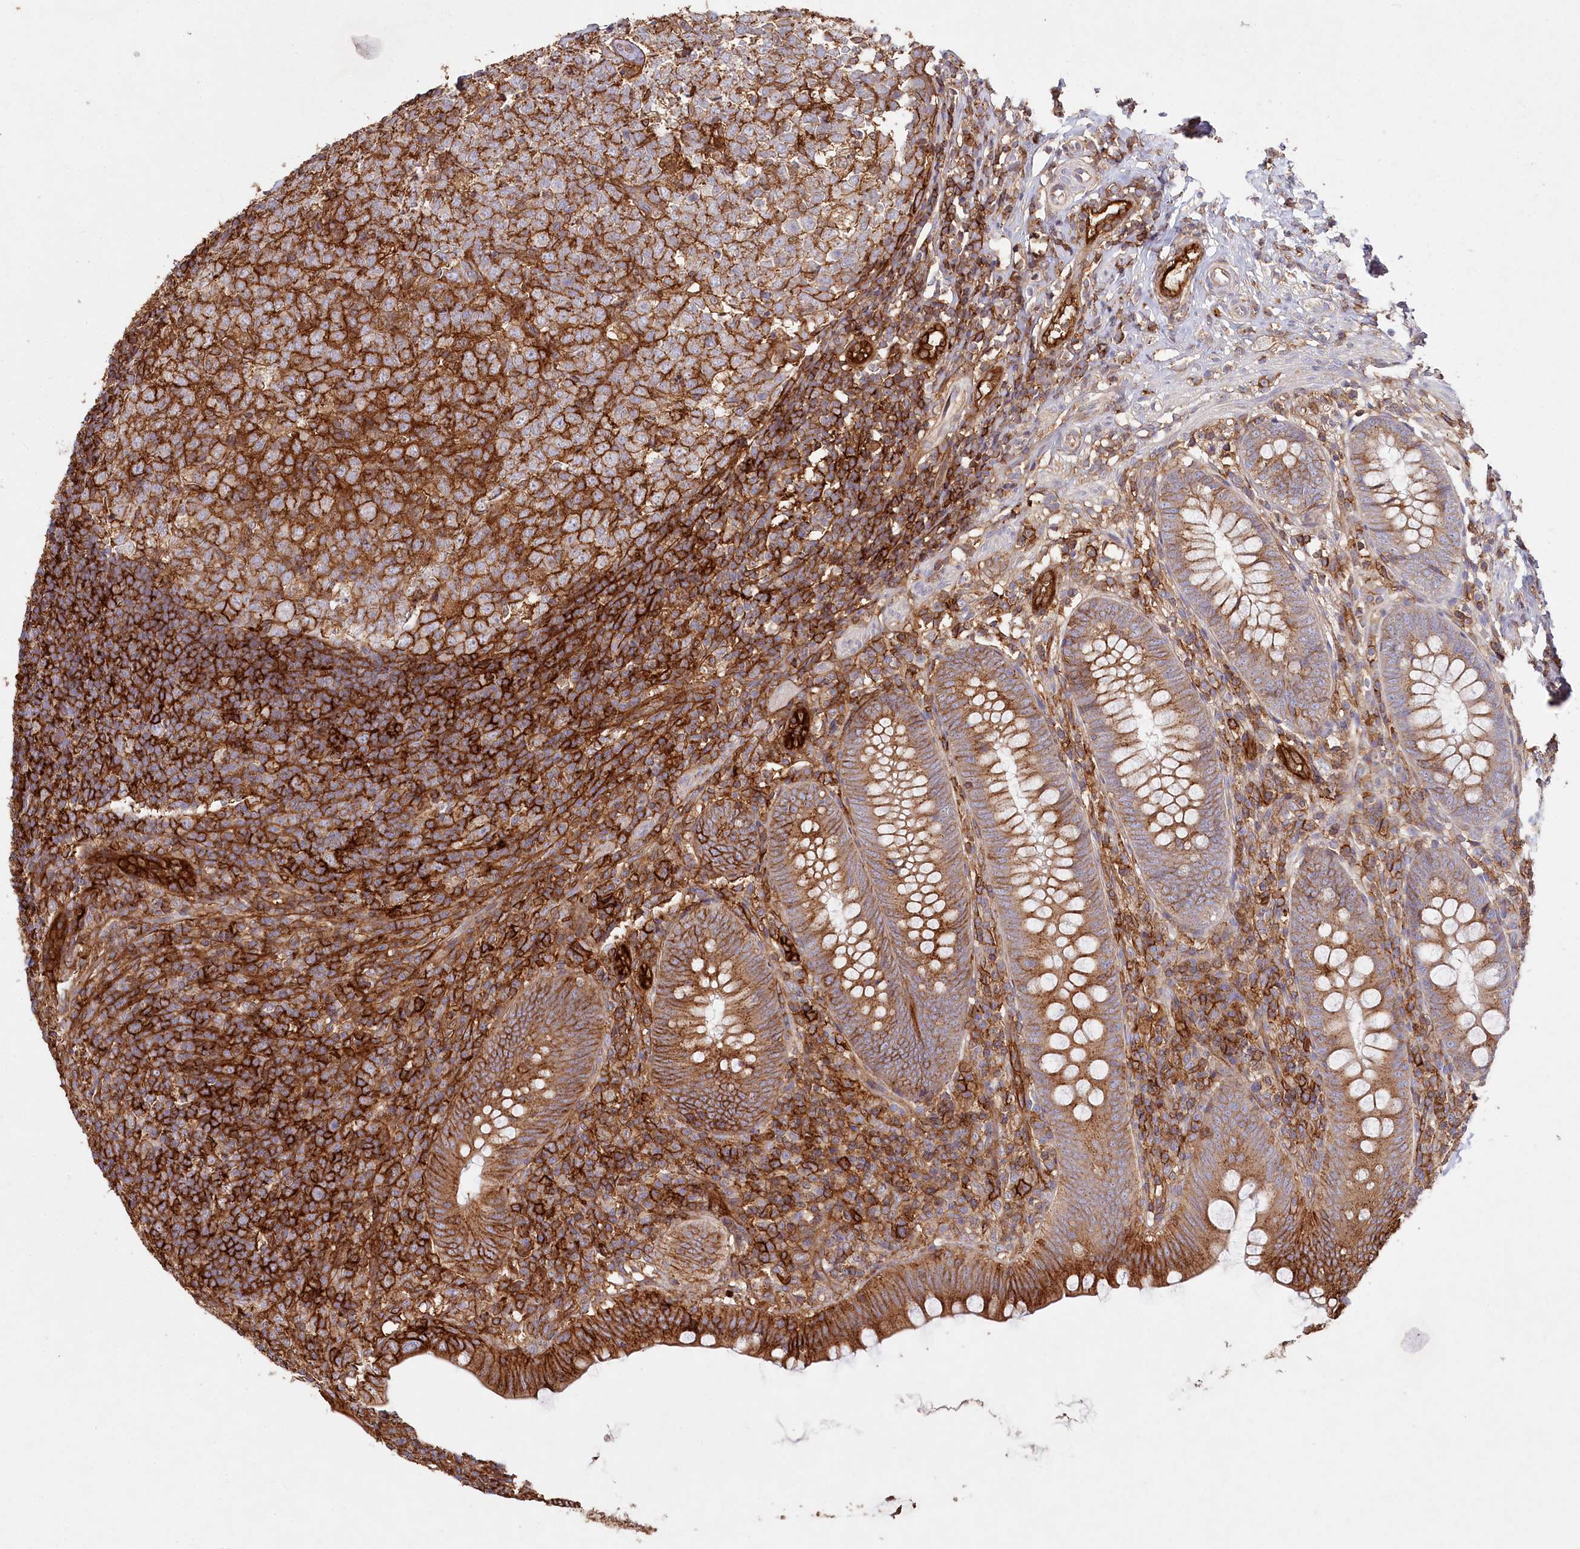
{"staining": {"intensity": "moderate", "quantity": ">75%", "location": "cytoplasmic/membranous"}, "tissue": "appendix", "cell_type": "Glandular cells", "image_type": "normal", "snomed": [{"axis": "morphology", "description": "Normal tissue, NOS"}, {"axis": "topography", "description": "Appendix"}], "caption": "Moderate cytoplasmic/membranous protein expression is identified in about >75% of glandular cells in appendix. The staining was performed using DAB, with brown indicating positive protein expression. Nuclei are stained blue with hematoxylin.", "gene": "RBP5", "patient": {"sex": "male", "age": 14}}